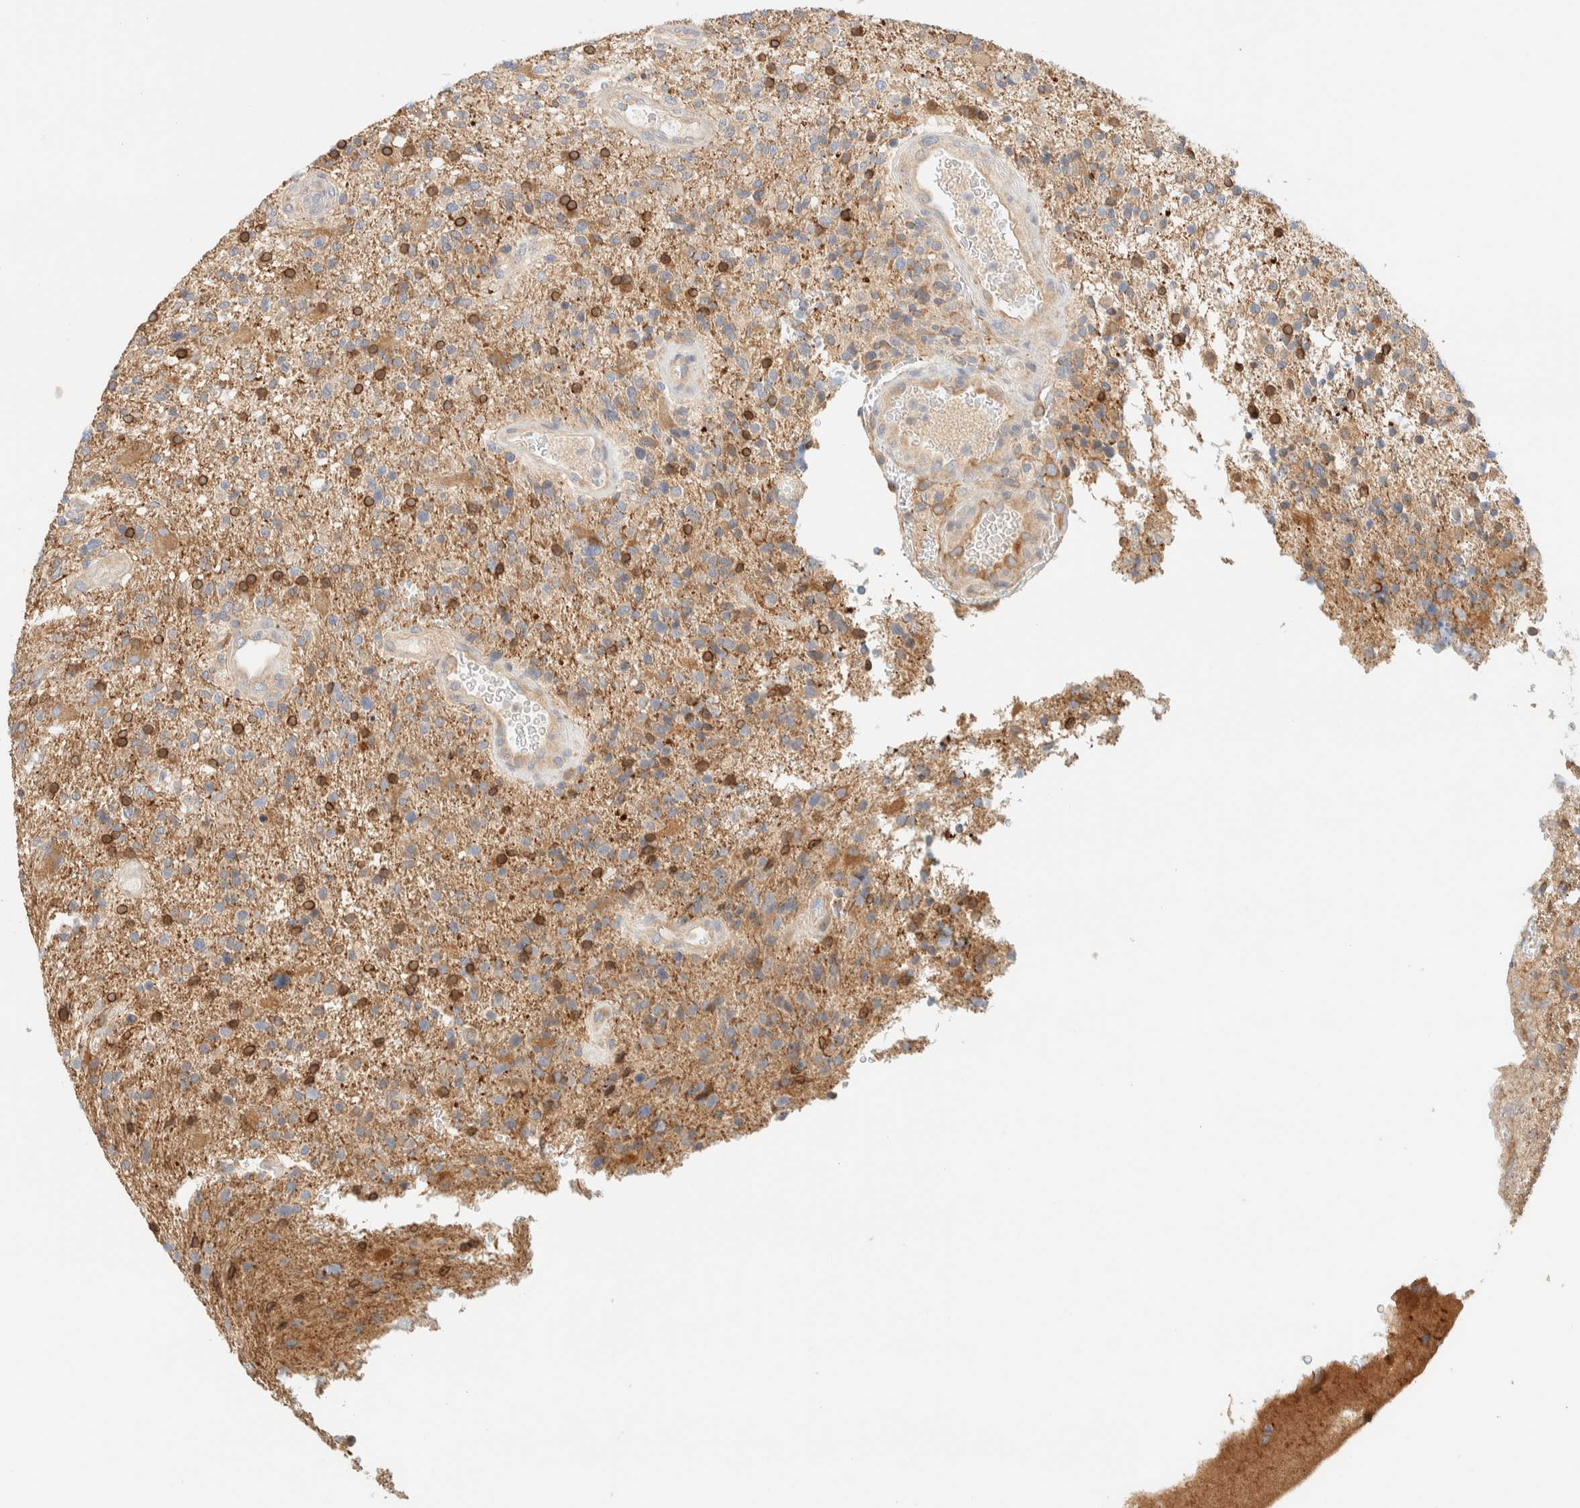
{"staining": {"intensity": "moderate", "quantity": ">75%", "location": "cytoplasmic/membranous"}, "tissue": "glioma", "cell_type": "Tumor cells", "image_type": "cancer", "snomed": [{"axis": "morphology", "description": "Glioma, malignant, High grade"}, {"axis": "topography", "description": "Brain"}], "caption": "The immunohistochemical stain highlights moderate cytoplasmic/membranous staining in tumor cells of high-grade glioma (malignant) tissue.", "gene": "NT5C", "patient": {"sex": "male", "age": 72}}